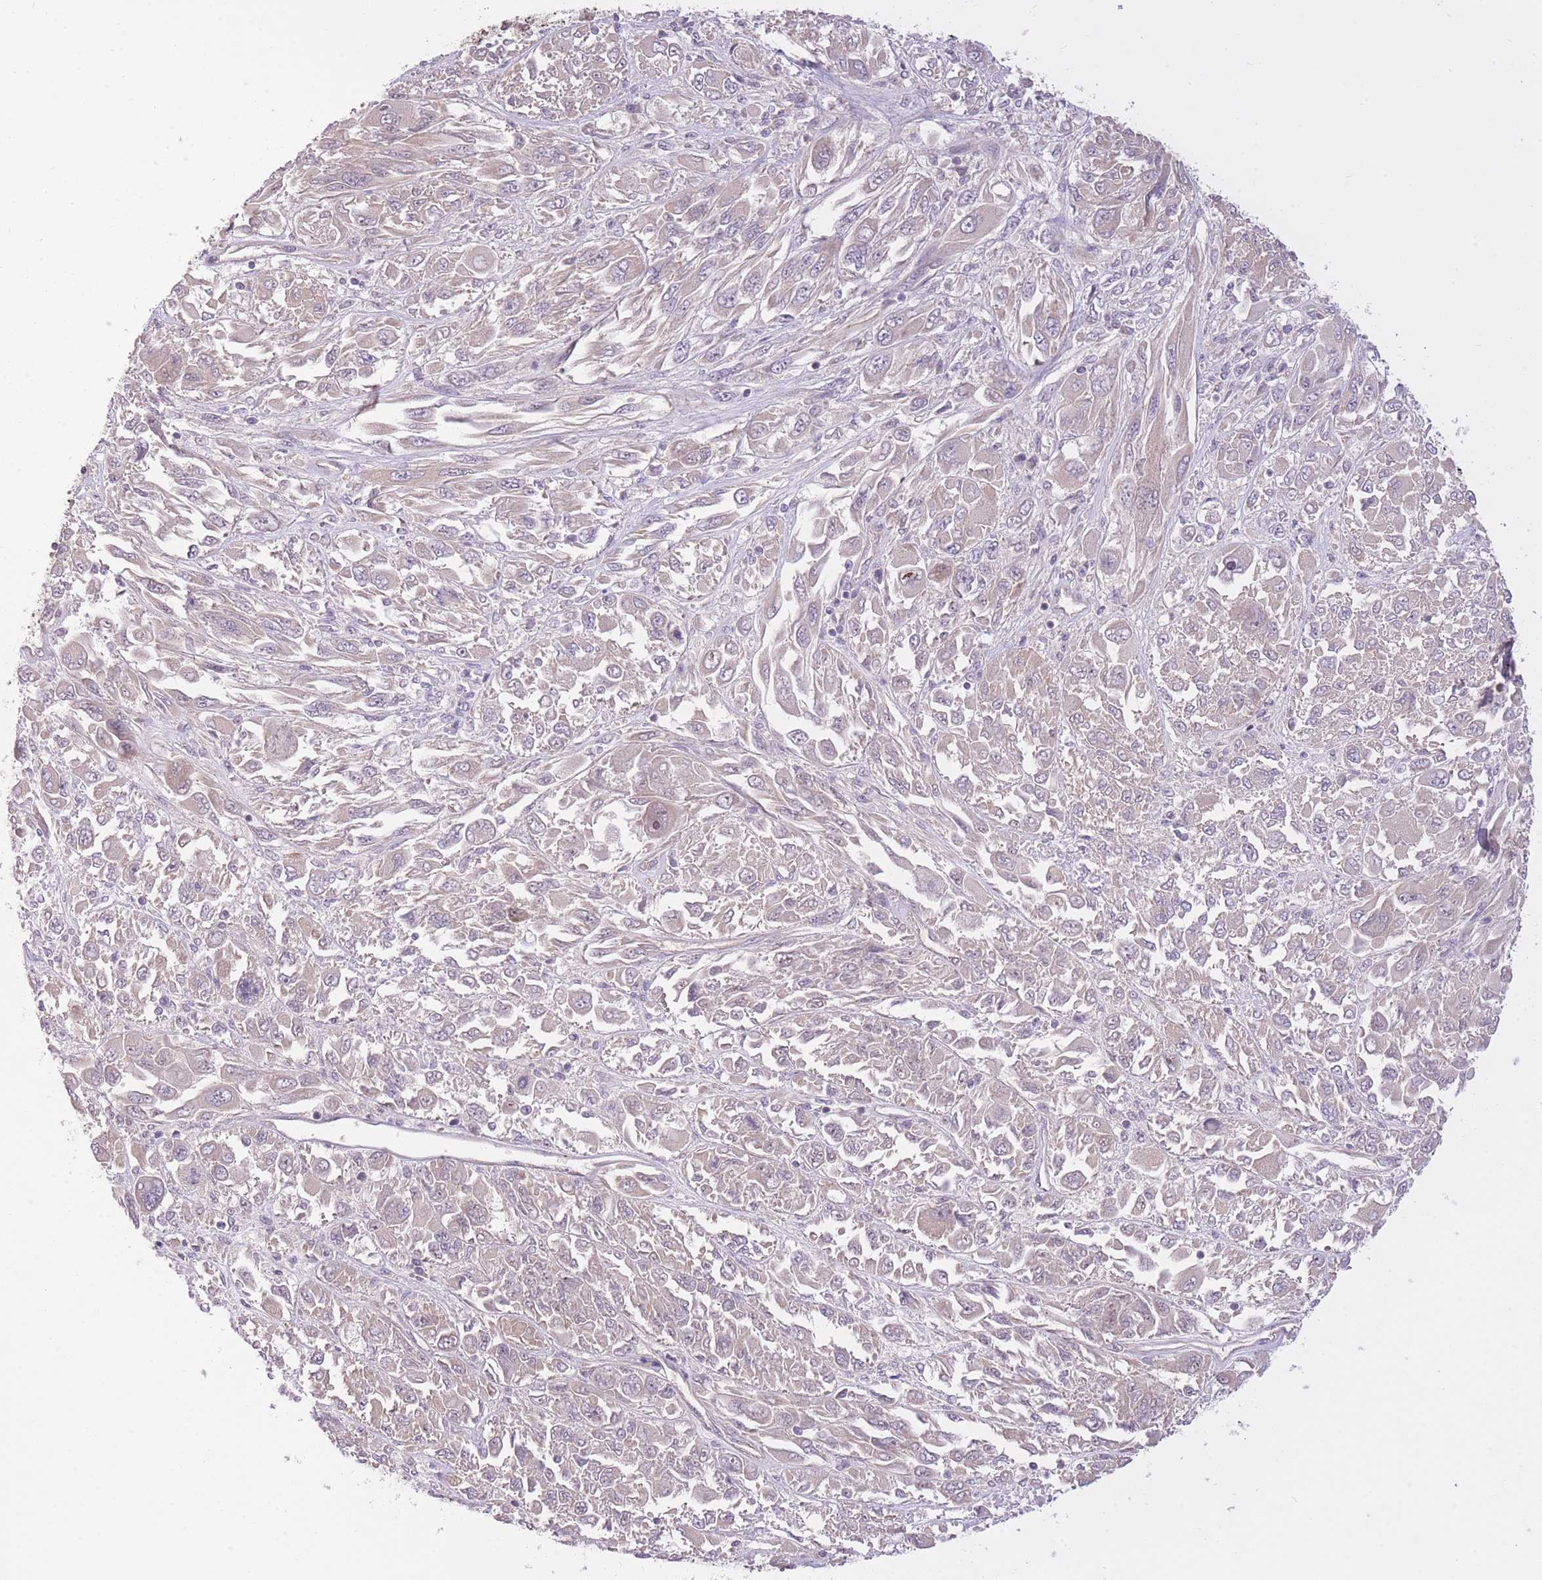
{"staining": {"intensity": "negative", "quantity": "none", "location": "none"}, "tissue": "melanoma", "cell_type": "Tumor cells", "image_type": "cancer", "snomed": [{"axis": "morphology", "description": "Malignant melanoma, NOS"}, {"axis": "topography", "description": "Skin"}], "caption": "This is a photomicrograph of immunohistochemistry staining of malignant melanoma, which shows no positivity in tumor cells.", "gene": "REV1", "patient": {"sex": "female", "age": 91}}